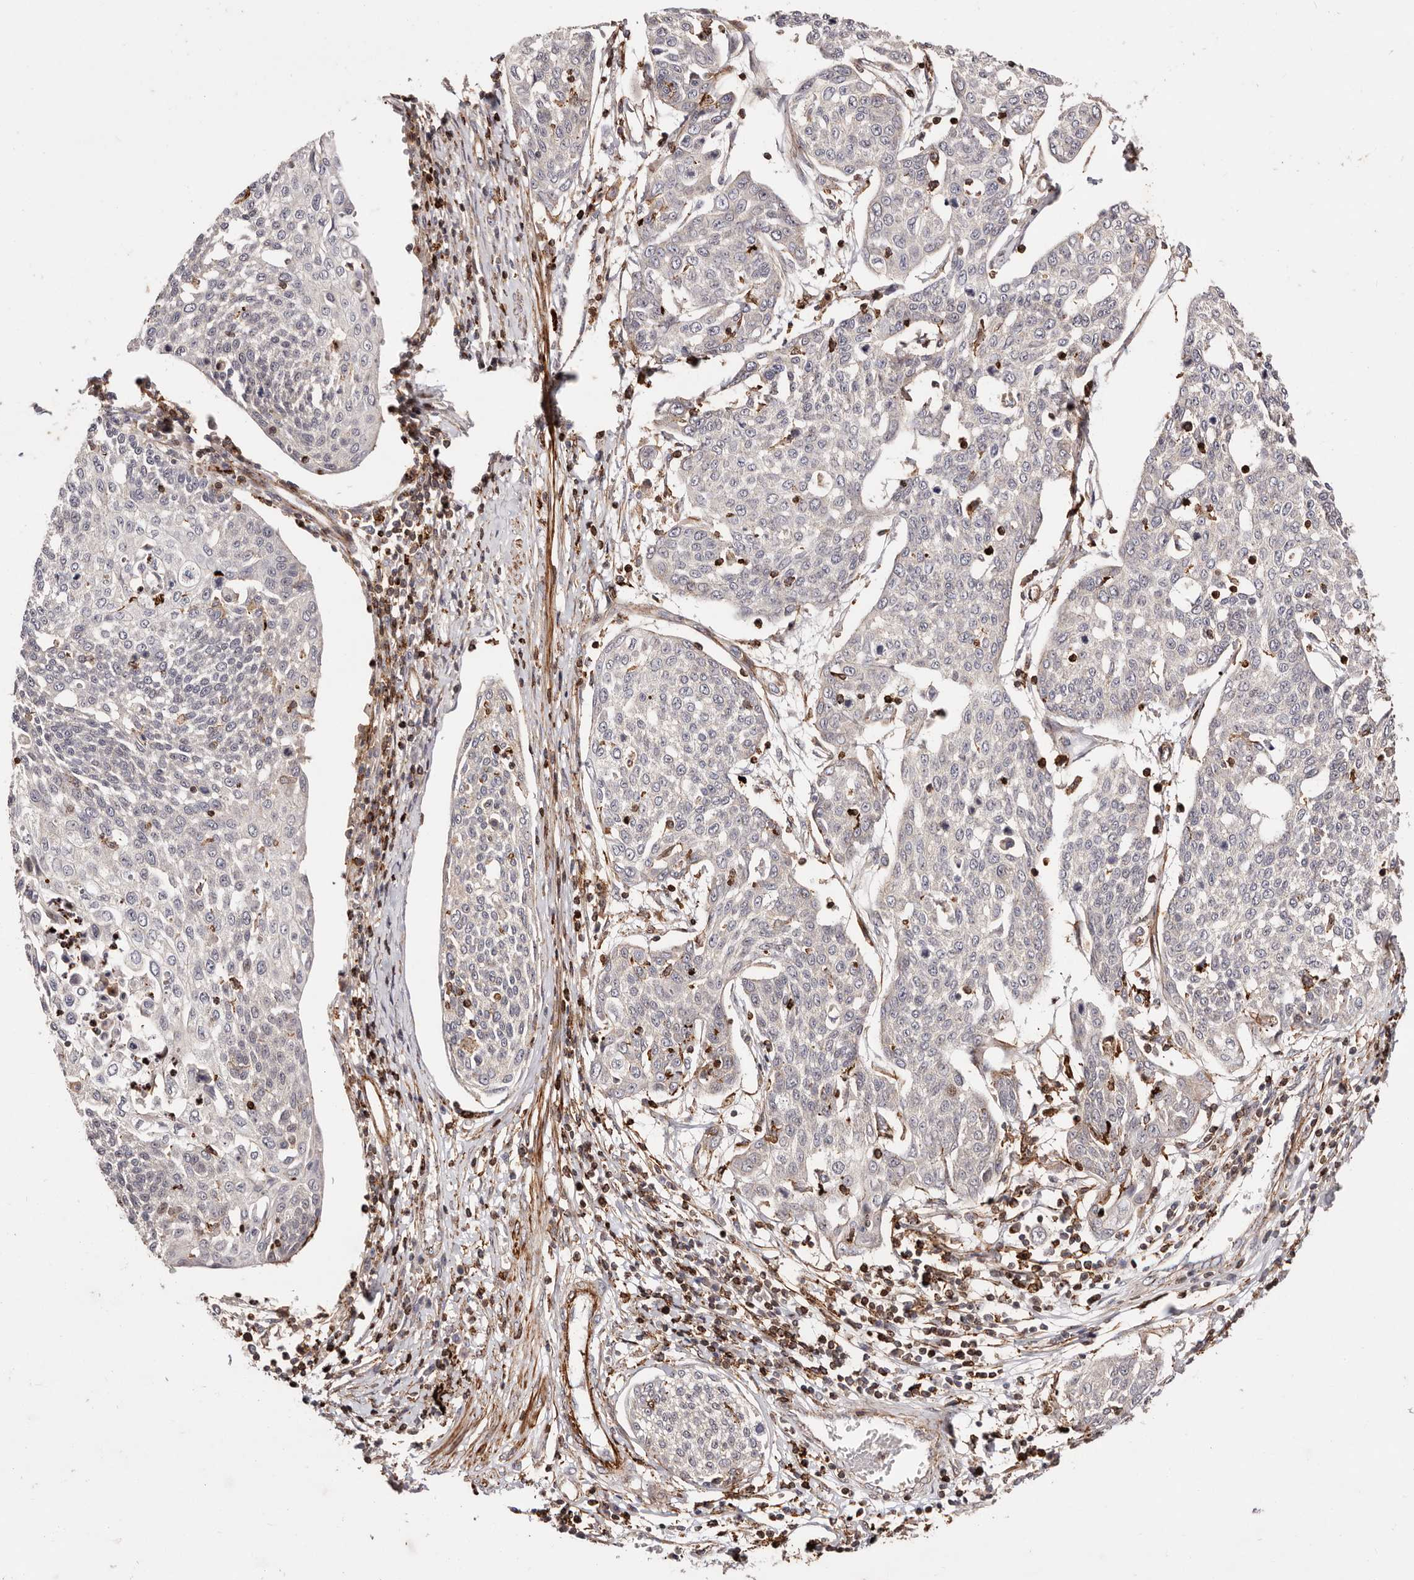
{"staining": {"intensity": "negative", "quantity": "none", "location": "none"}, "tissue": "cervical cancer", "cell_type": "Tumor cells", "image_type": "cancer", "snomed": [{"axis": "morphology", "description": "Squamous cell carcinoma, NOS"}, {"axis": "topography", "description": "Cervix"}], "caption": "This is a photomicrograph of immunohistochemistry staining of cervical squamous cell carcinoma, which shows no staining in tumor cells.", "gene": "PTPN22", "patient": {"sex": "female", "age": 34}}